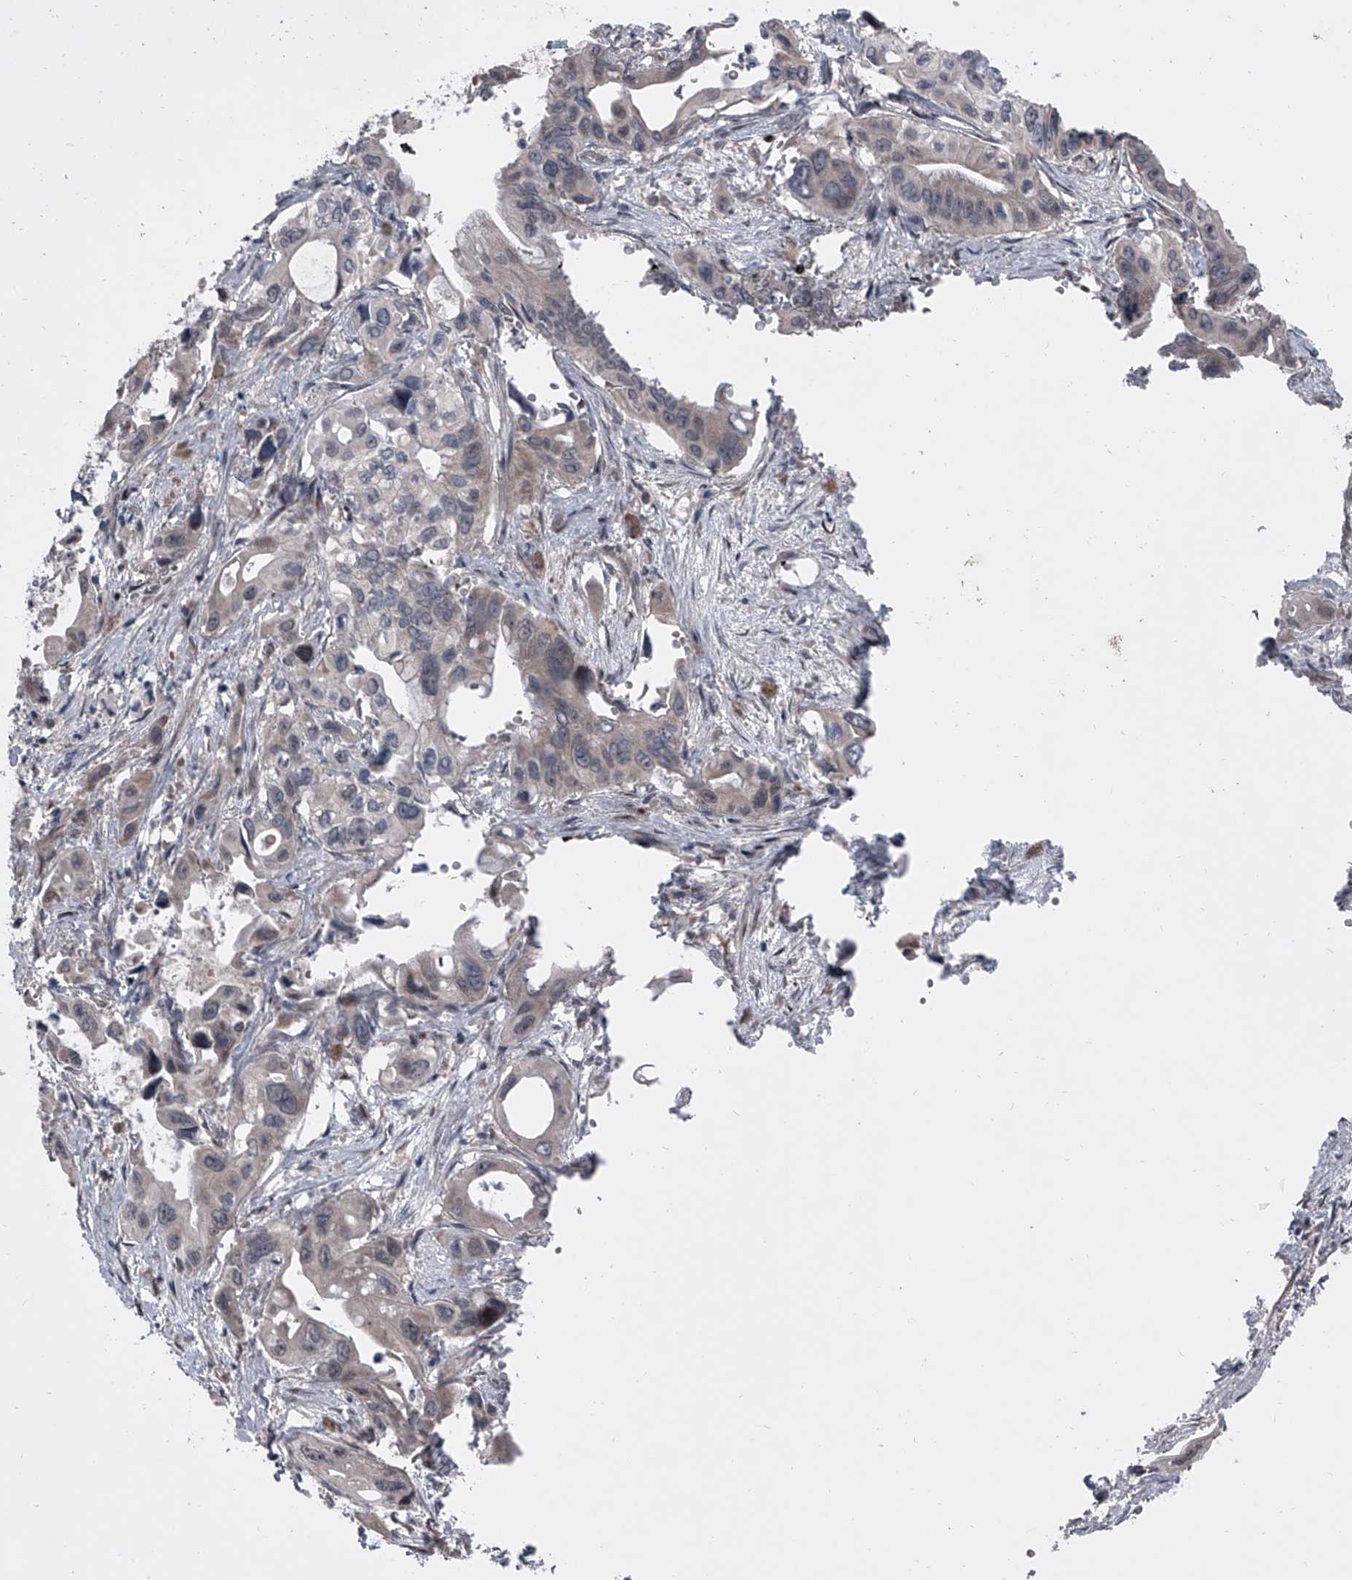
{"staining": {"intensity": "negative", "quantity": "none", "location": "none"}, "tissue": "pancreatic cancer", "cell_type": "Tumor cells", "image_type": "cancer", "snomed": [{"axis": "morphology", "description": "Adenocarcinoma, NOS"}, {"axis": "topography", "description": "Pancreas"}], "caption": "Human pancreatic adenocarcinoma stained for a protein using IHC reveals no positivity in tumor cells.", "gene": "ELK4", "patient": {"sex": "male", "age": 66}}